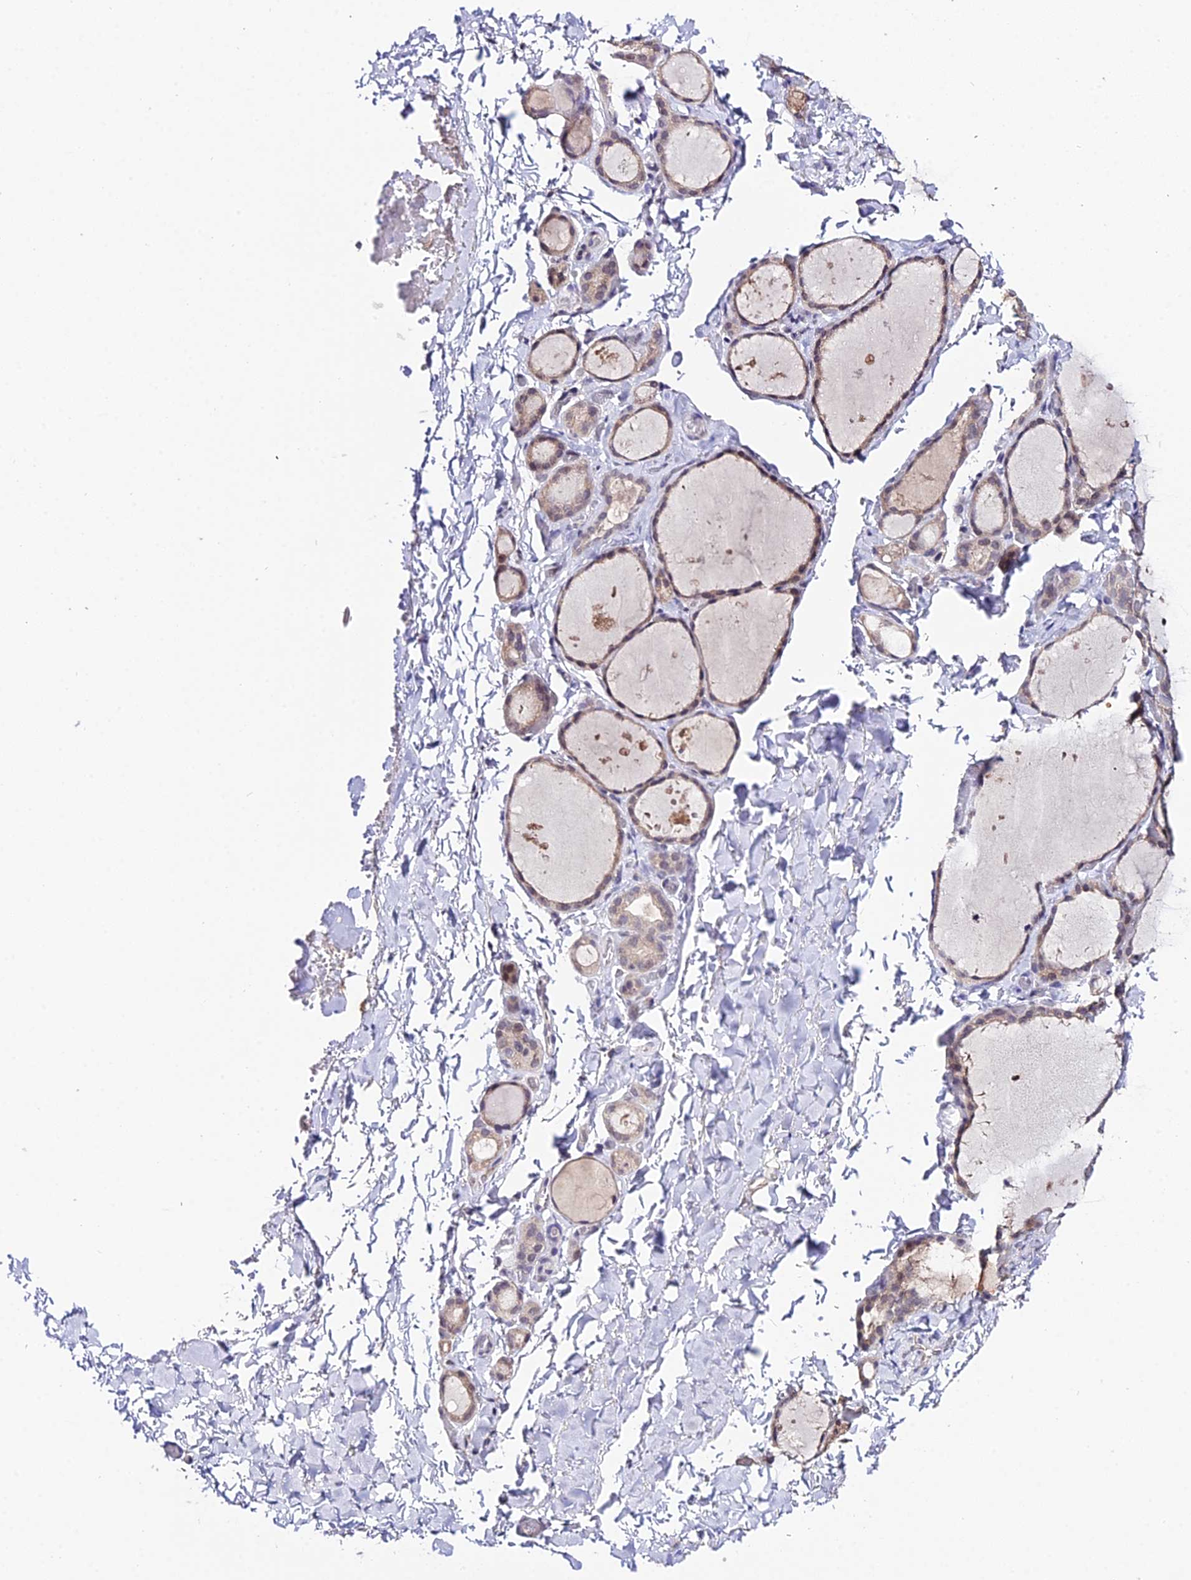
{"staining": {"intensity": "weak", "quantity": "25%-75%", "location": "cytoplasmic/membranous"}, "tissue": "thyroid gland", "cell_type": "Glandular cells", "image_type": "normal", "snomed": [{"axis": "morphology", "description": "Normal tissue, NOS"}, {"axis": "topography", "description": "Thyroid gland"}], "caption": "Weak cytoplasmic/membranous expression is appreciated in approximately 25%-75% of glandular cells in normal thyroid gland. Nuclei are stained in blue.", "gene": "TEKT1", "patient": {"sex": "female", "age": 44}}